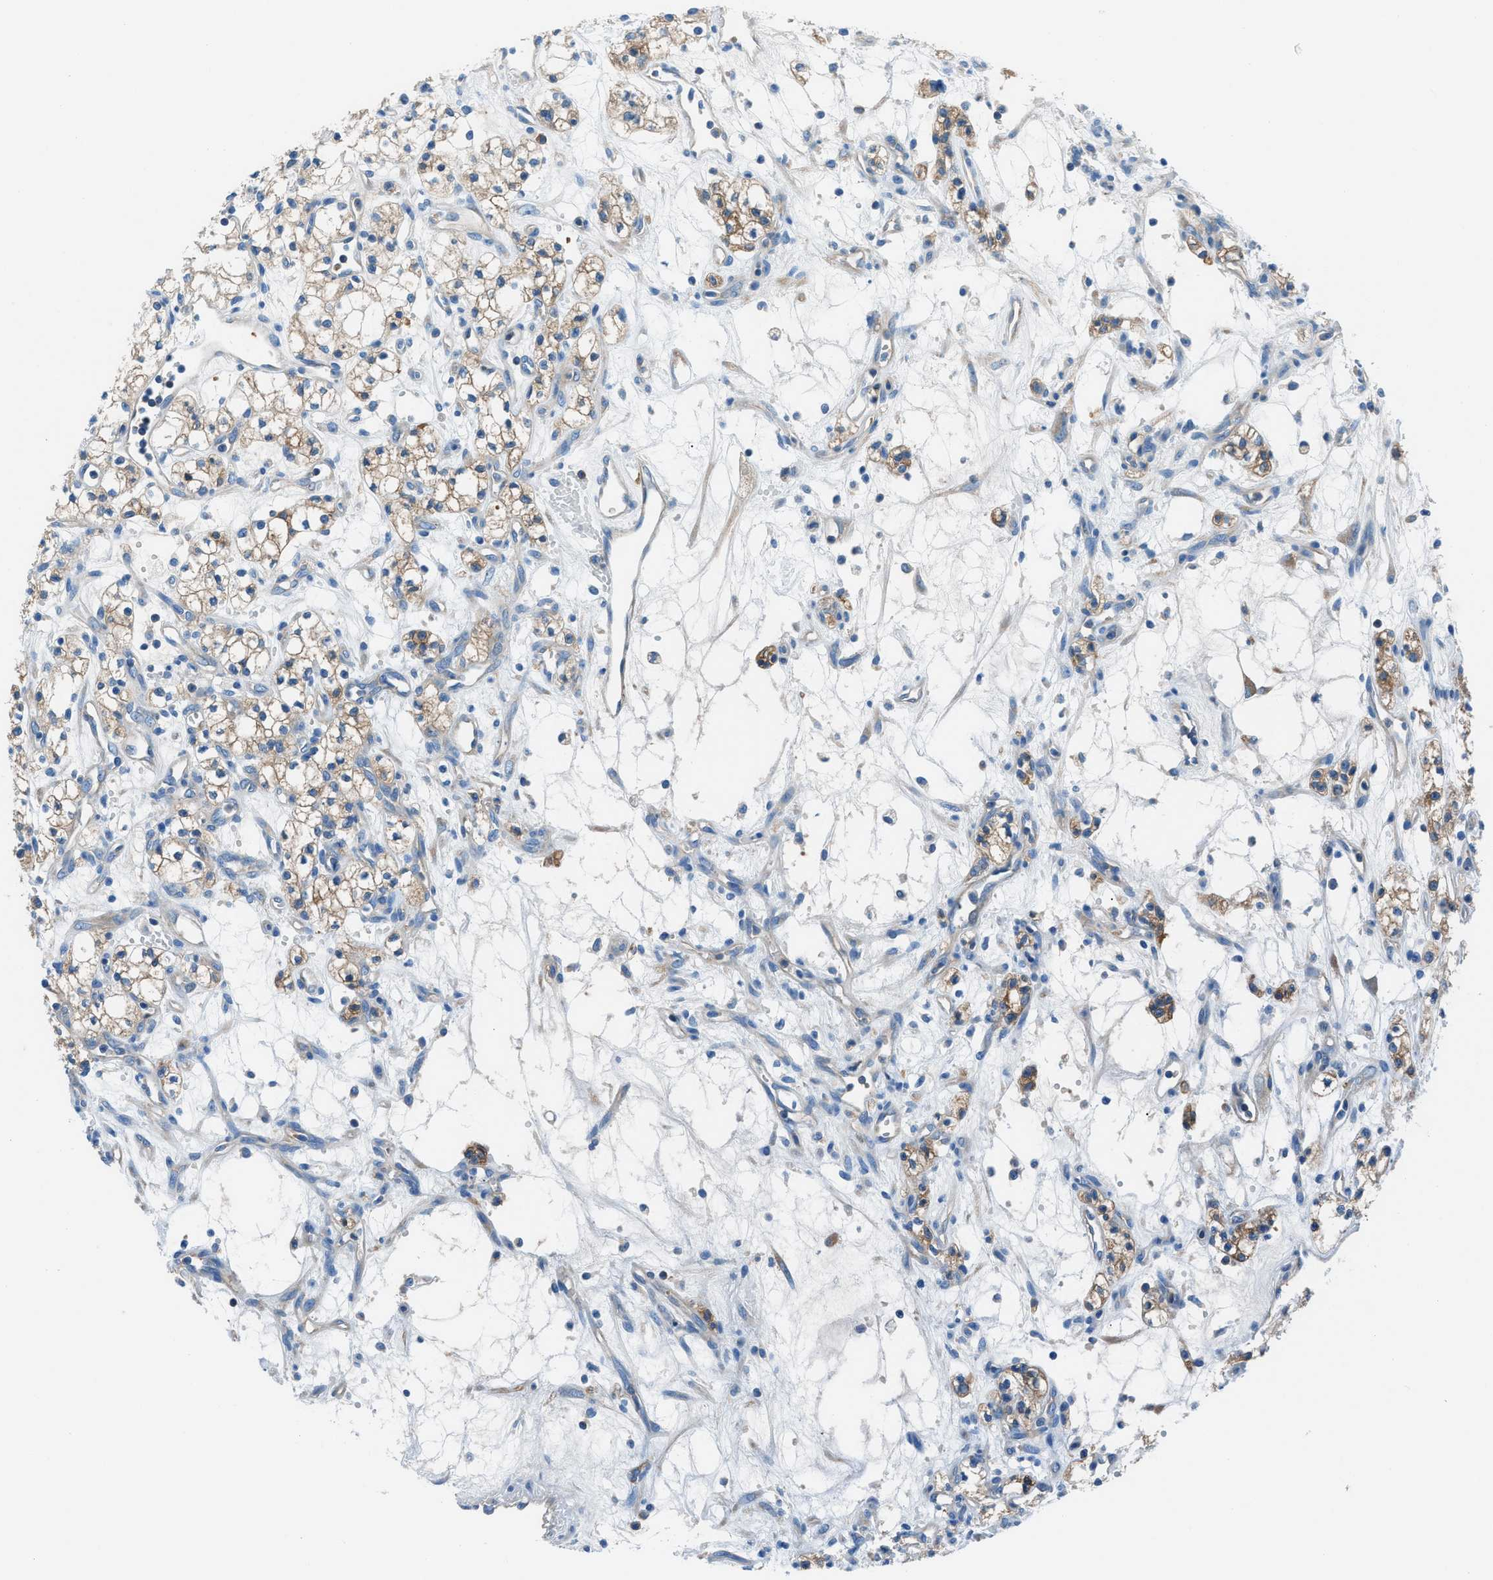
{"staining": {"intensity": "moderate", "quantity": "25%-75%", "location": "cytoplasmic/membranous"}, "tissue": "renal cancer", "cell_type": "Tumor cells", "image_type": "cancer", "snomed": [{"axis": "morphology", "description": "Adenocarcinoma, NOS"}, {"axis": "topography", "description": "Kidney"}], "caption": "Immunohistochemistry staining of renal cancer (adenocarcinoma), which reveals medium levels of moderate cytoplasmic/membranous expression in approximately 25%-75% of tumor cells indicating moderate cytoplasmic/membranous protein staining. The staining was performed using DAB (3,3'-diaminobenzidine) (brown) for protein detection and nuclei were counterstained in hematoxylin (blue).", "gene": "SARS1", "patient": {"sex": "male", "age": 59}}